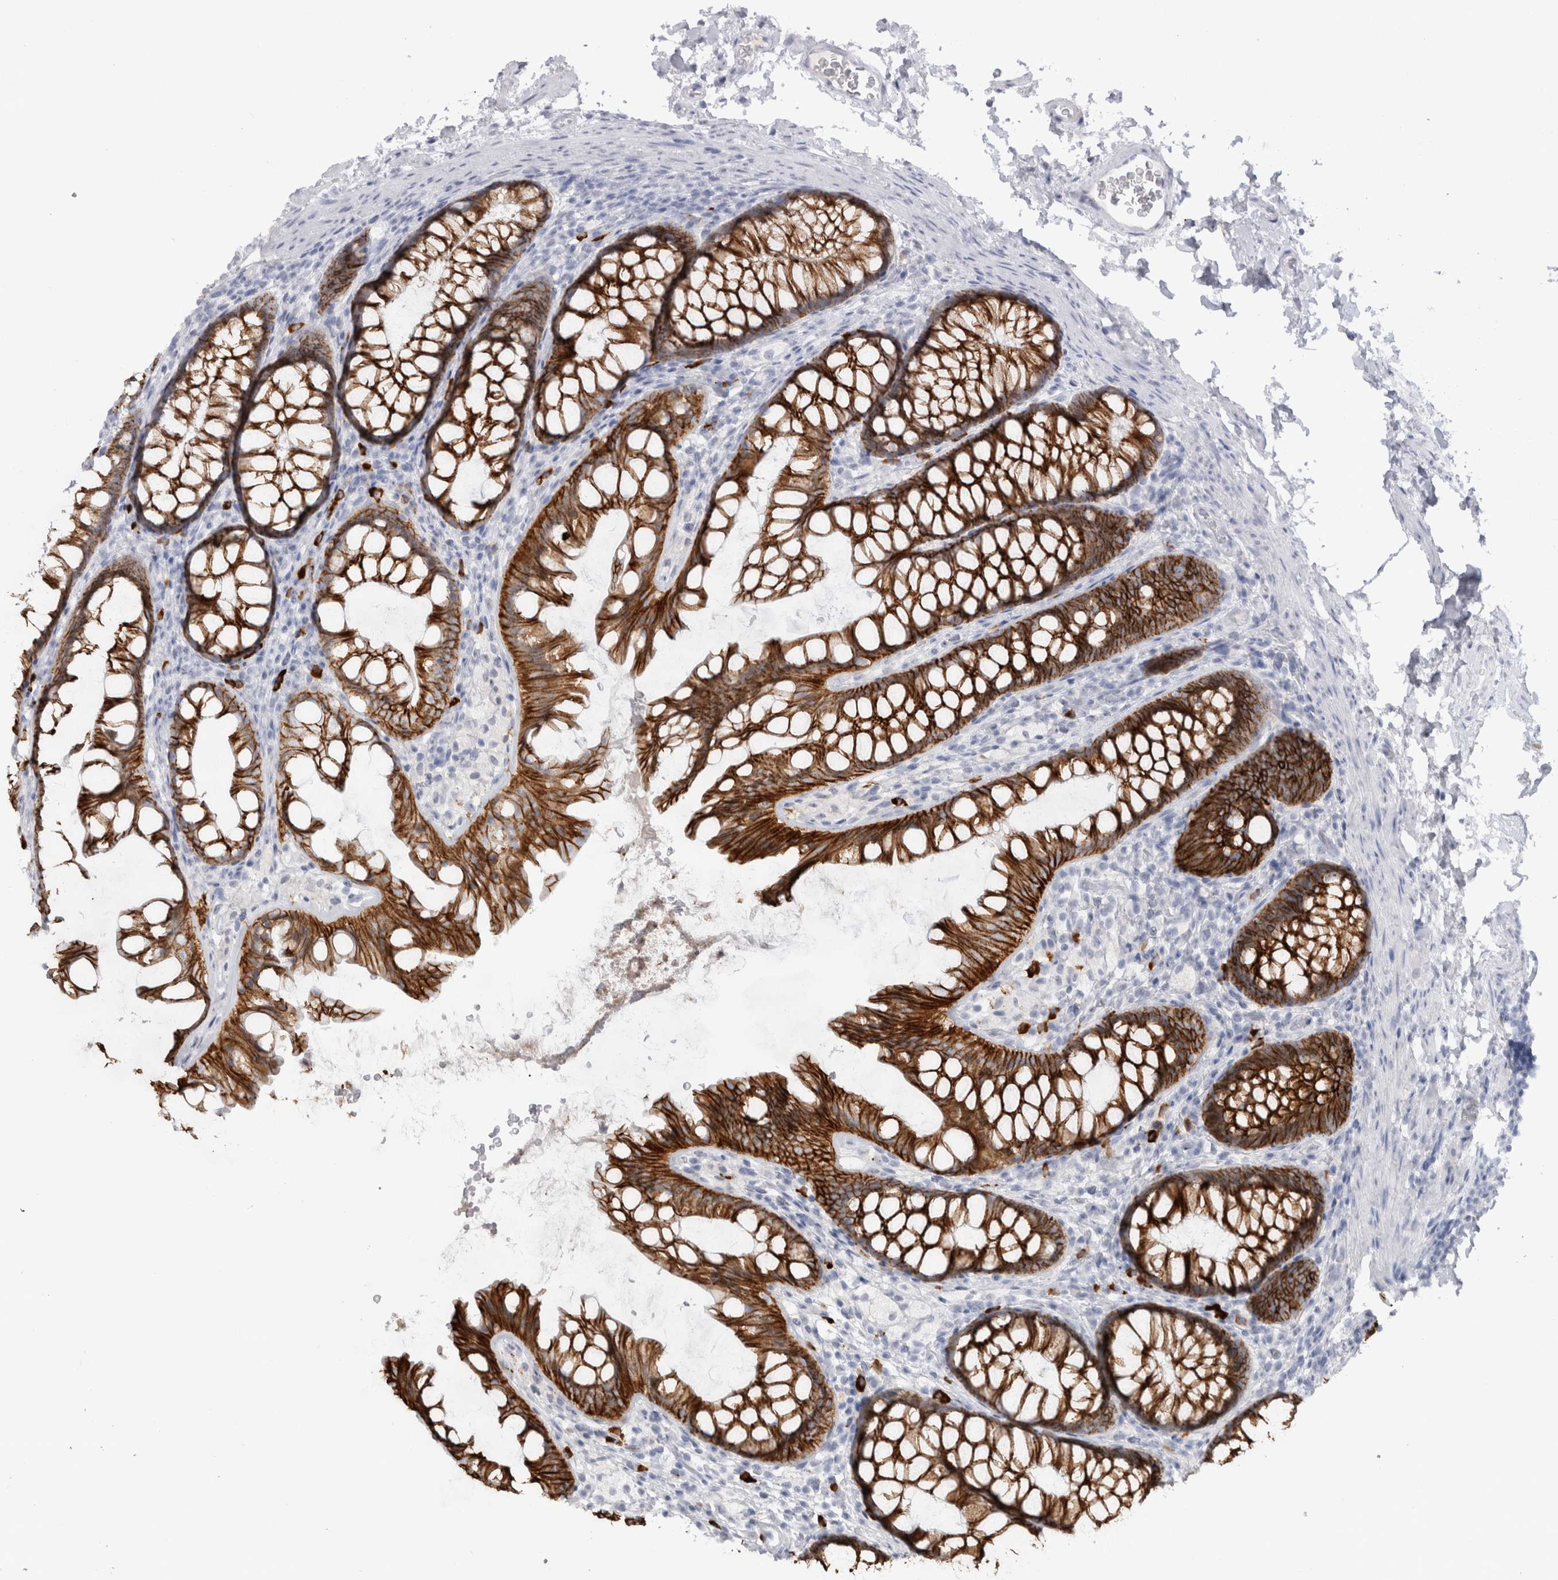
{"staining": {"intensity": "negative", "quantity": "none", "location": "none"}, "tissue": "colon", "cell_type": "Endothelial cells", "image_type": "normal", "snomed": [{"axis": "morphology", "description": "Normal tissue, NOS"}, {"axis": "topography", "description": "Colon"}], "caption": "Immunohistochemical staining of unremarkable colon reveals no significant positivity in endothelial cells. (DAB (3,3'-diaminobenzidine) immunohistochemistry, high magnification).", "gene": "CDH17", "patient": {"sex": "female", "age": 62}}